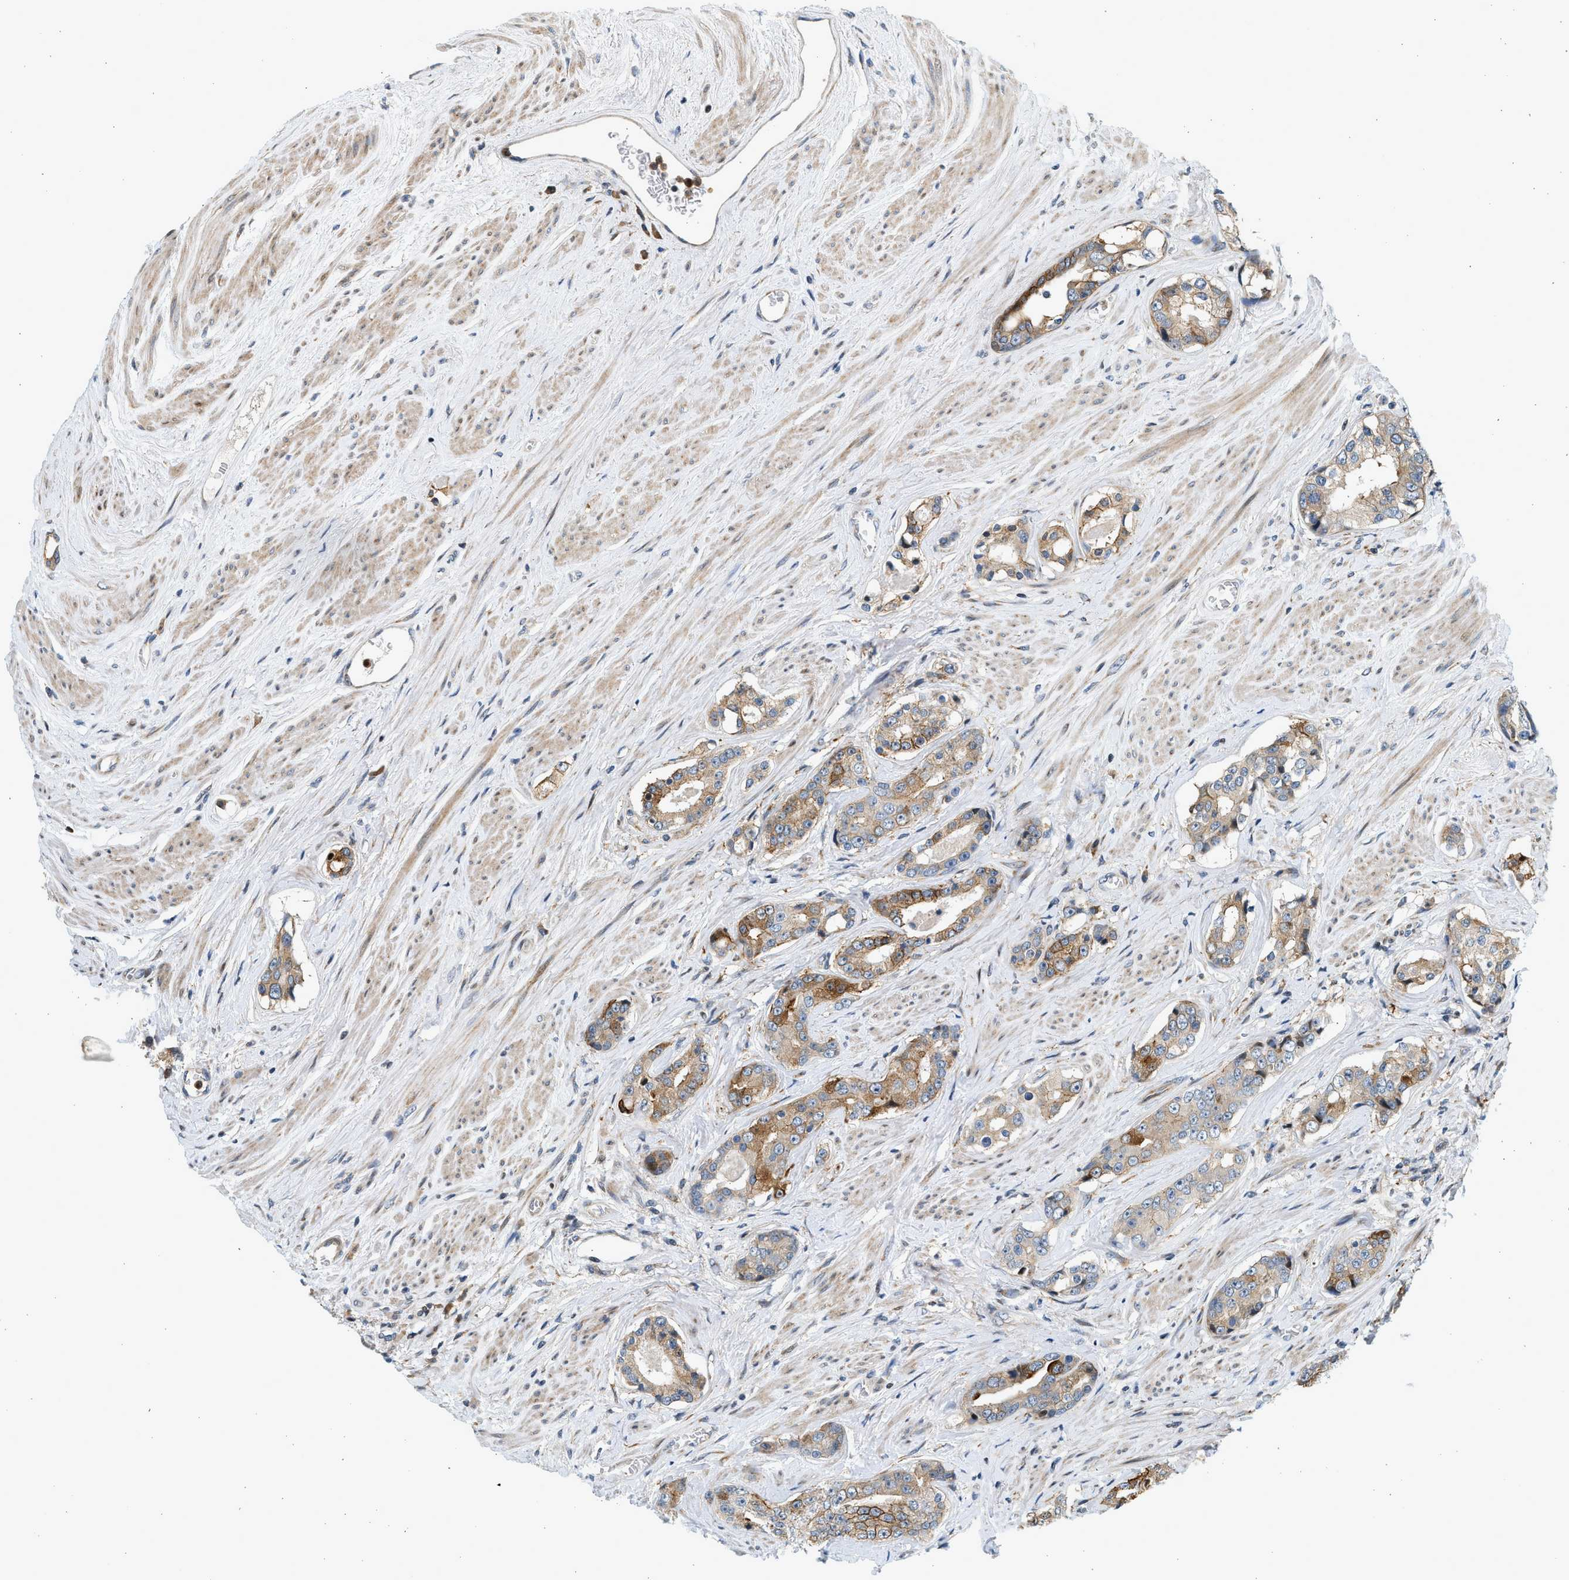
{"staining": {"intensity": "moderate", "quantity": "25%-75%", "location": "cytoplasmic/membranous"}, "tissue": "prostate cancer", "cell_type": "Tumor cells", "image_type": "cancer", "snomed": [{"axis": "morphology", "description": "Adenocarcinoma, High grade"}, {"axis": "topography", "description": "Prostate"}], "caption": "DAB immunohistochemical staining of prostate cancer (high-grade adenocarcinoma) shows moderate cytoplasmic/membranous protein expression in about 25%-75% of tumor cells.", "gene": "NRSN2", "patient": {"sex": "male", "age": 71}}